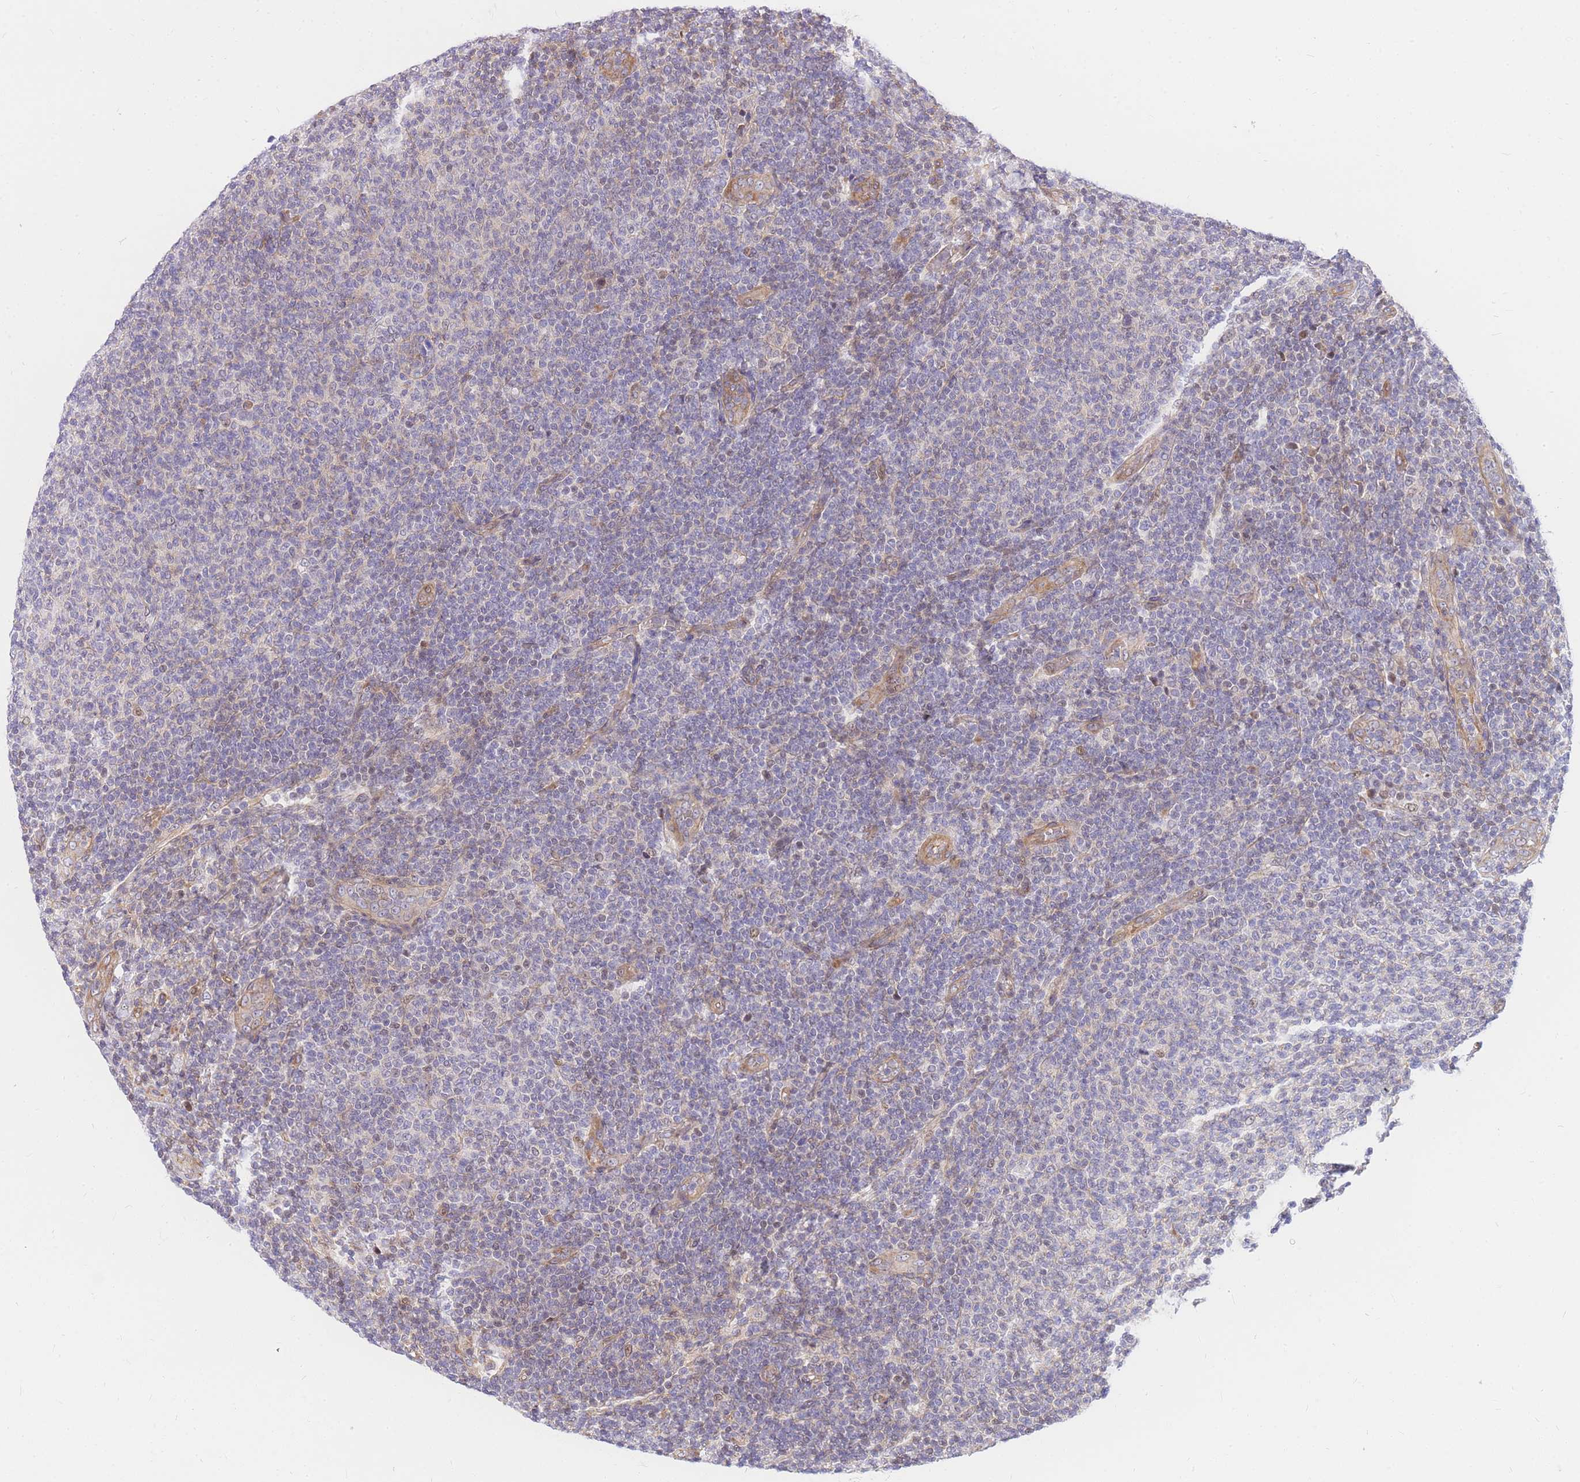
{"staining": {"intensity": "negative", "quantity": "none", "location": "none"}, "tissue": "lymphoma", "cell_type": "Tumor cells", "image_type": "cancer", "snomed": [{"axis": "morphology", "description": "Malignant lymphoma, non-Hodgkin's type, Low grade"}, {"axis": "topography", "description": "Lymph node"}], "caption": "Immunohistochemistry micrograph of human lymphoma stained for a protein (brown), which reveals no staining in tumor cells.", "gene": "S100PBP", "patient": {"sex": "male", "age": 66}}